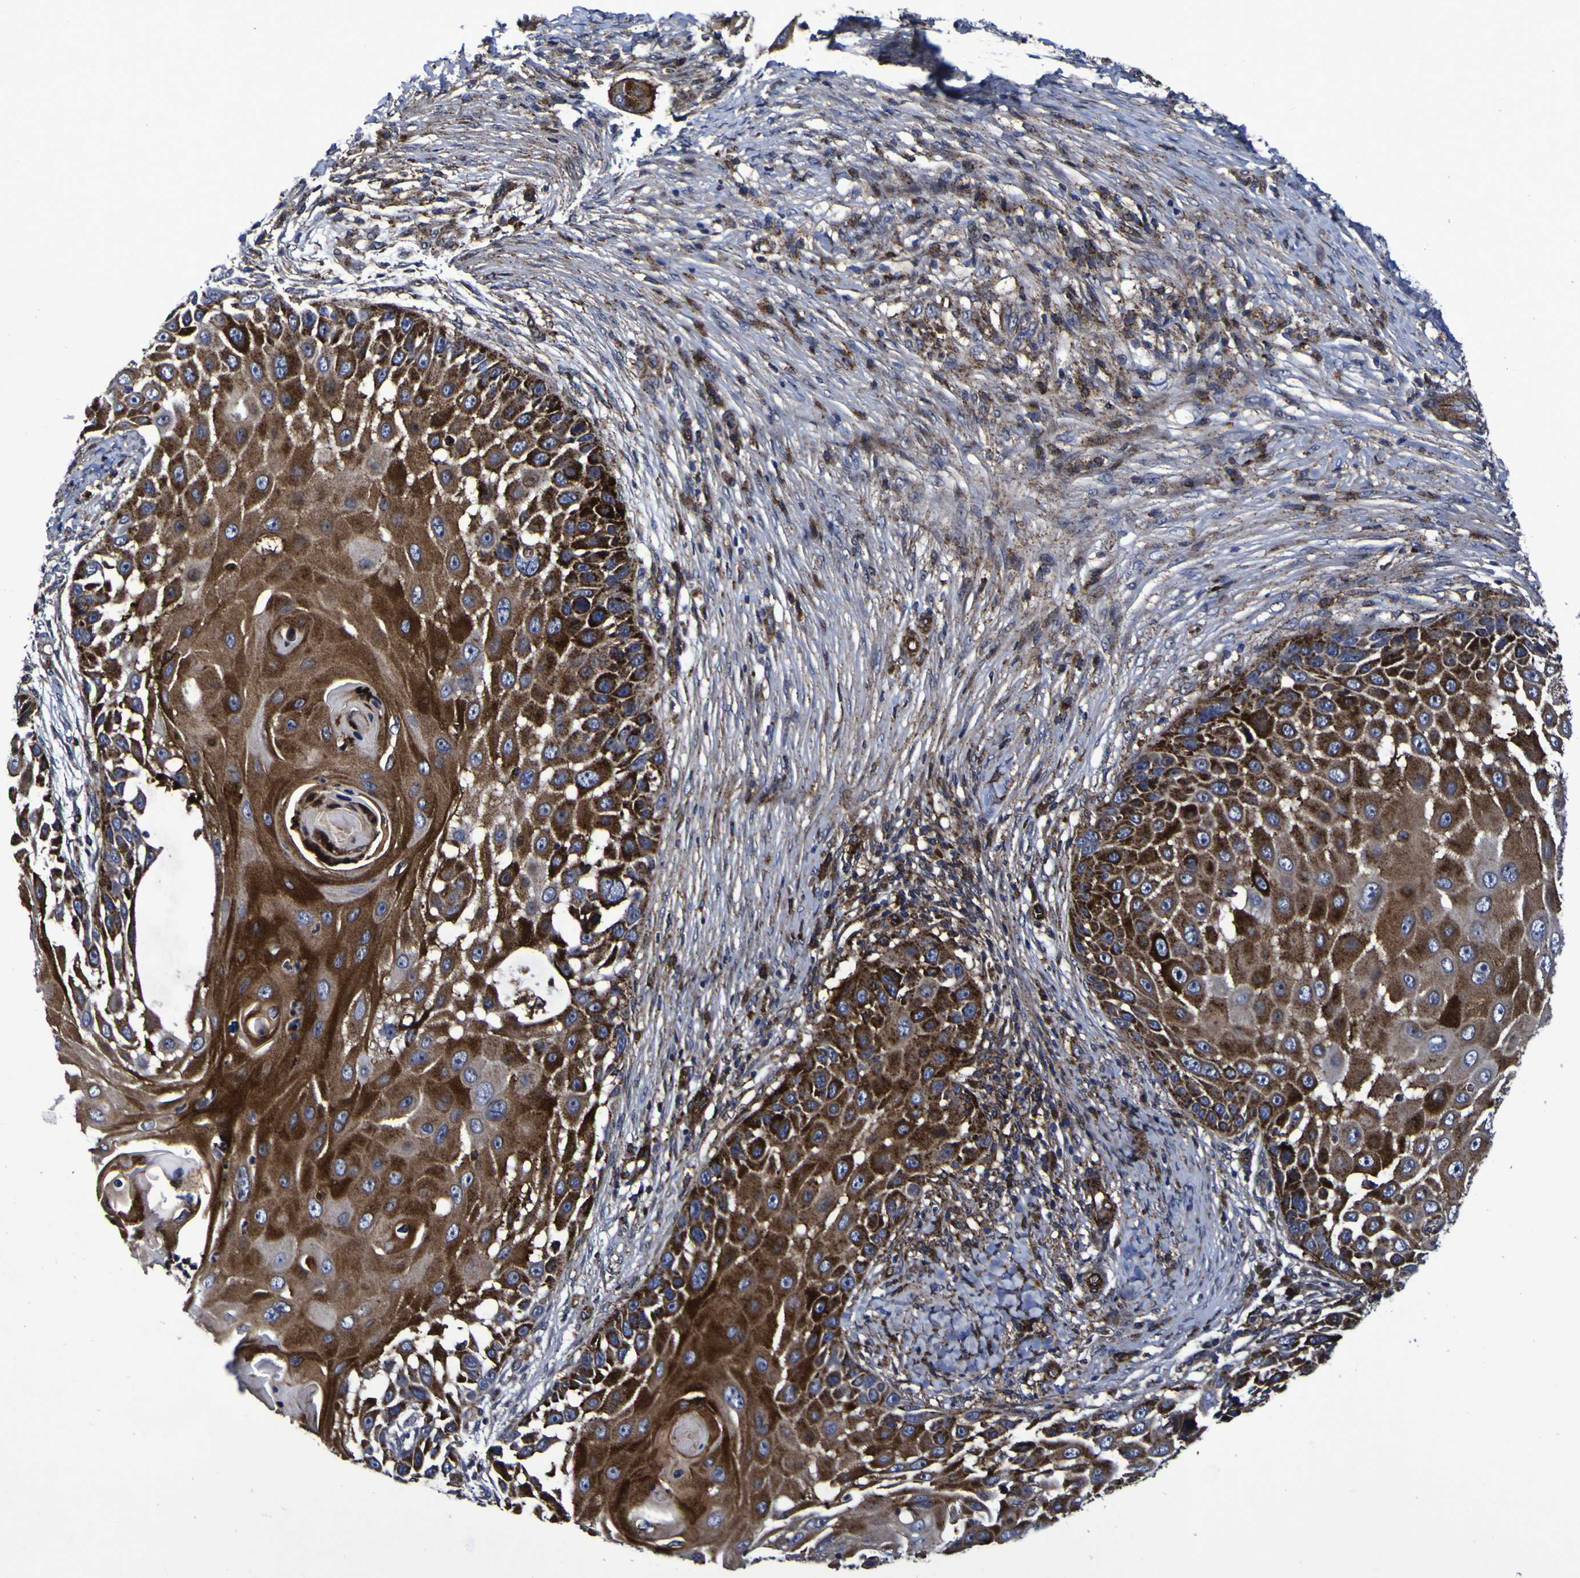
{"staining": {"intensity": "strong", "quantity": ">75%", "location": "cytoplasmic/membranous"}, "tissue": "skin cancer", "cell_type": "Tumor cells", "image_type": "cancer", "snomed": [{"axis": "morphology", "description": "Squamous cell carcinoma, NOS"}, {"axis": "topography", "description": "Skin"}], "caption": "Immunohistochemical staining of skin squamous cell carcinoma displays strong cytoplasmic/membranous protein positivity in about >75% of tumor cells. The staining was performed using DAB, with brown indicating positive protein expression. Nuclei are stained blue with hematoxylin.", "gene": "MGLL", "patient": {"sex": "female", "age": 44}}